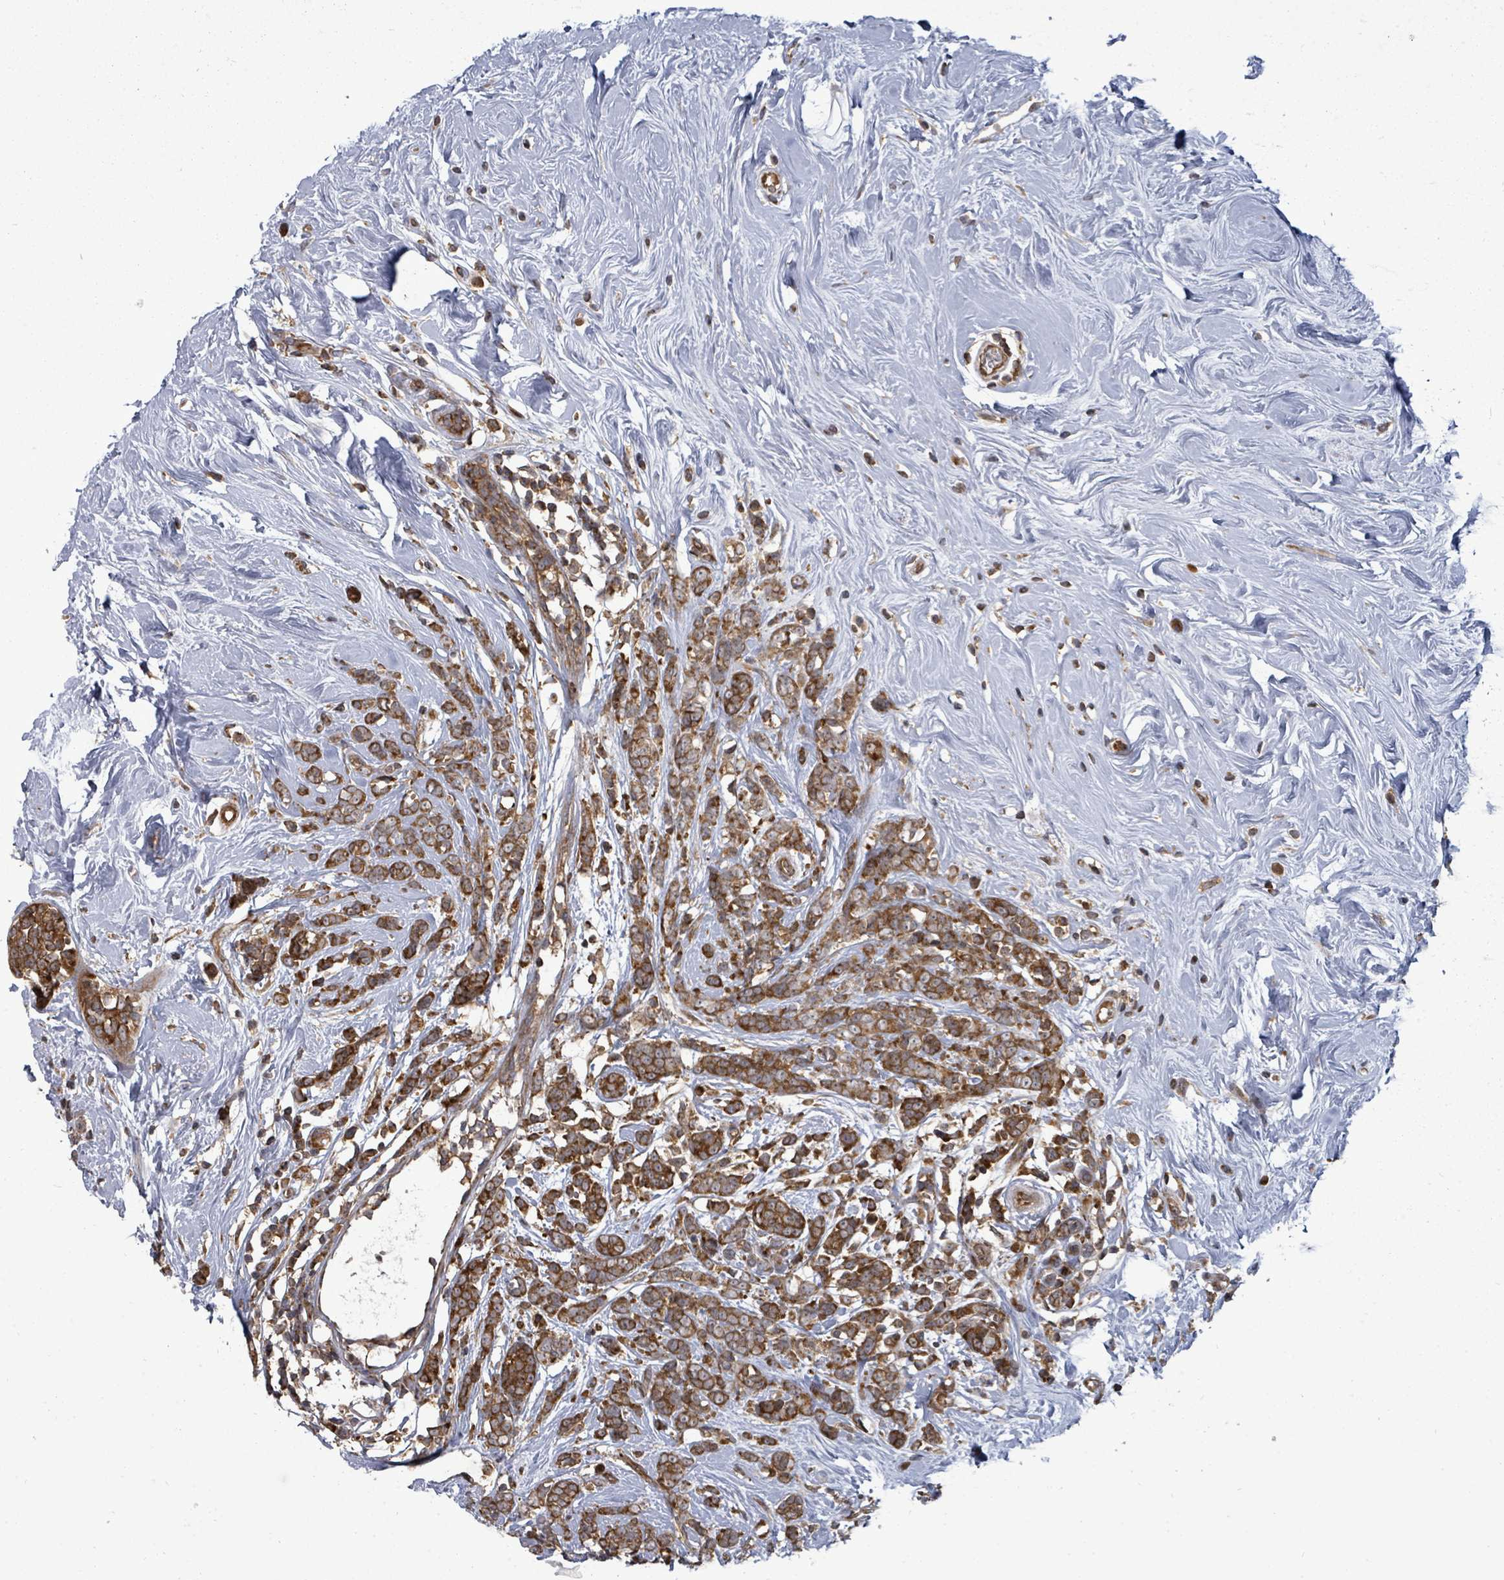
{"staining": {"intensity": "strong", "quantity": ">75%", "location": "cytoplasmic/membranous"}, "tissue": "breast cancer", "cell_type": "Tumor cells", "image_type": "cancer", "snomed": [{"axis": "morphology", "description": "Lobular carcinoma"}, {"axis": "topography", "description": "Breast"}], "caption": "Human breast cancer stained with a brown dye displays strong cytoplasmic/membranous positive positivity in approximately >75% of tumor cells.", "gene": "EIF3C", "patient": {"sex": "female", "age": 58}}